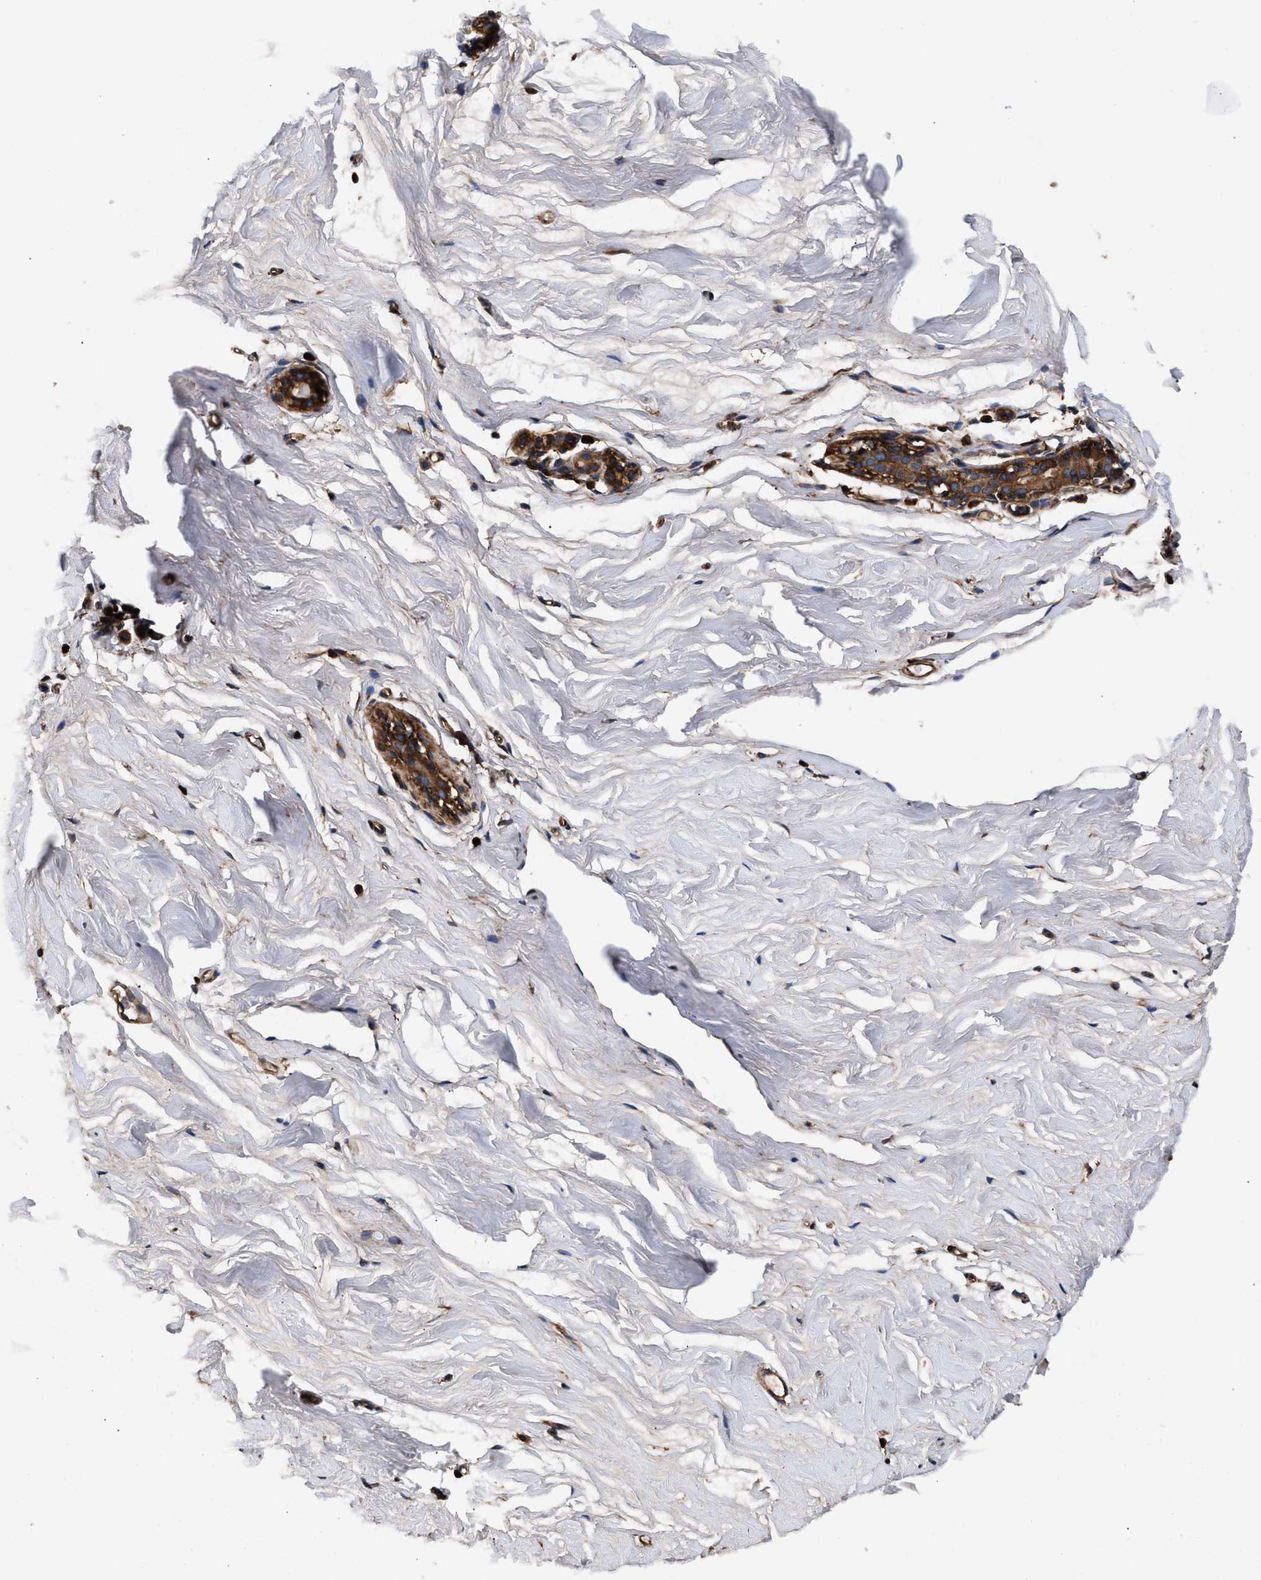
{"staining": {"intensity": "moderate", "quantity": ">75%", "location": "cytoplasmic/membranous"}, "tissue": "breast", "cell_type": "Adipocytes", "image_type": "normal", "snomed": [{"axis": "morphology", "description": "Normal tissue, NOS"}, {"axis": "topography", "description": "Breast"}], "caption": "Protein staining of unremarkable breast exhibits moderate cytoplasmic/membranous positivity in approximately >75% of adipocytes. Using DAB (brown) and hematoxylin (blue) stains, captured at high magnification using brightfield microscopy.", "gene": "ENSG00000286112", "patient": {"sex": "female", "age": 62}}